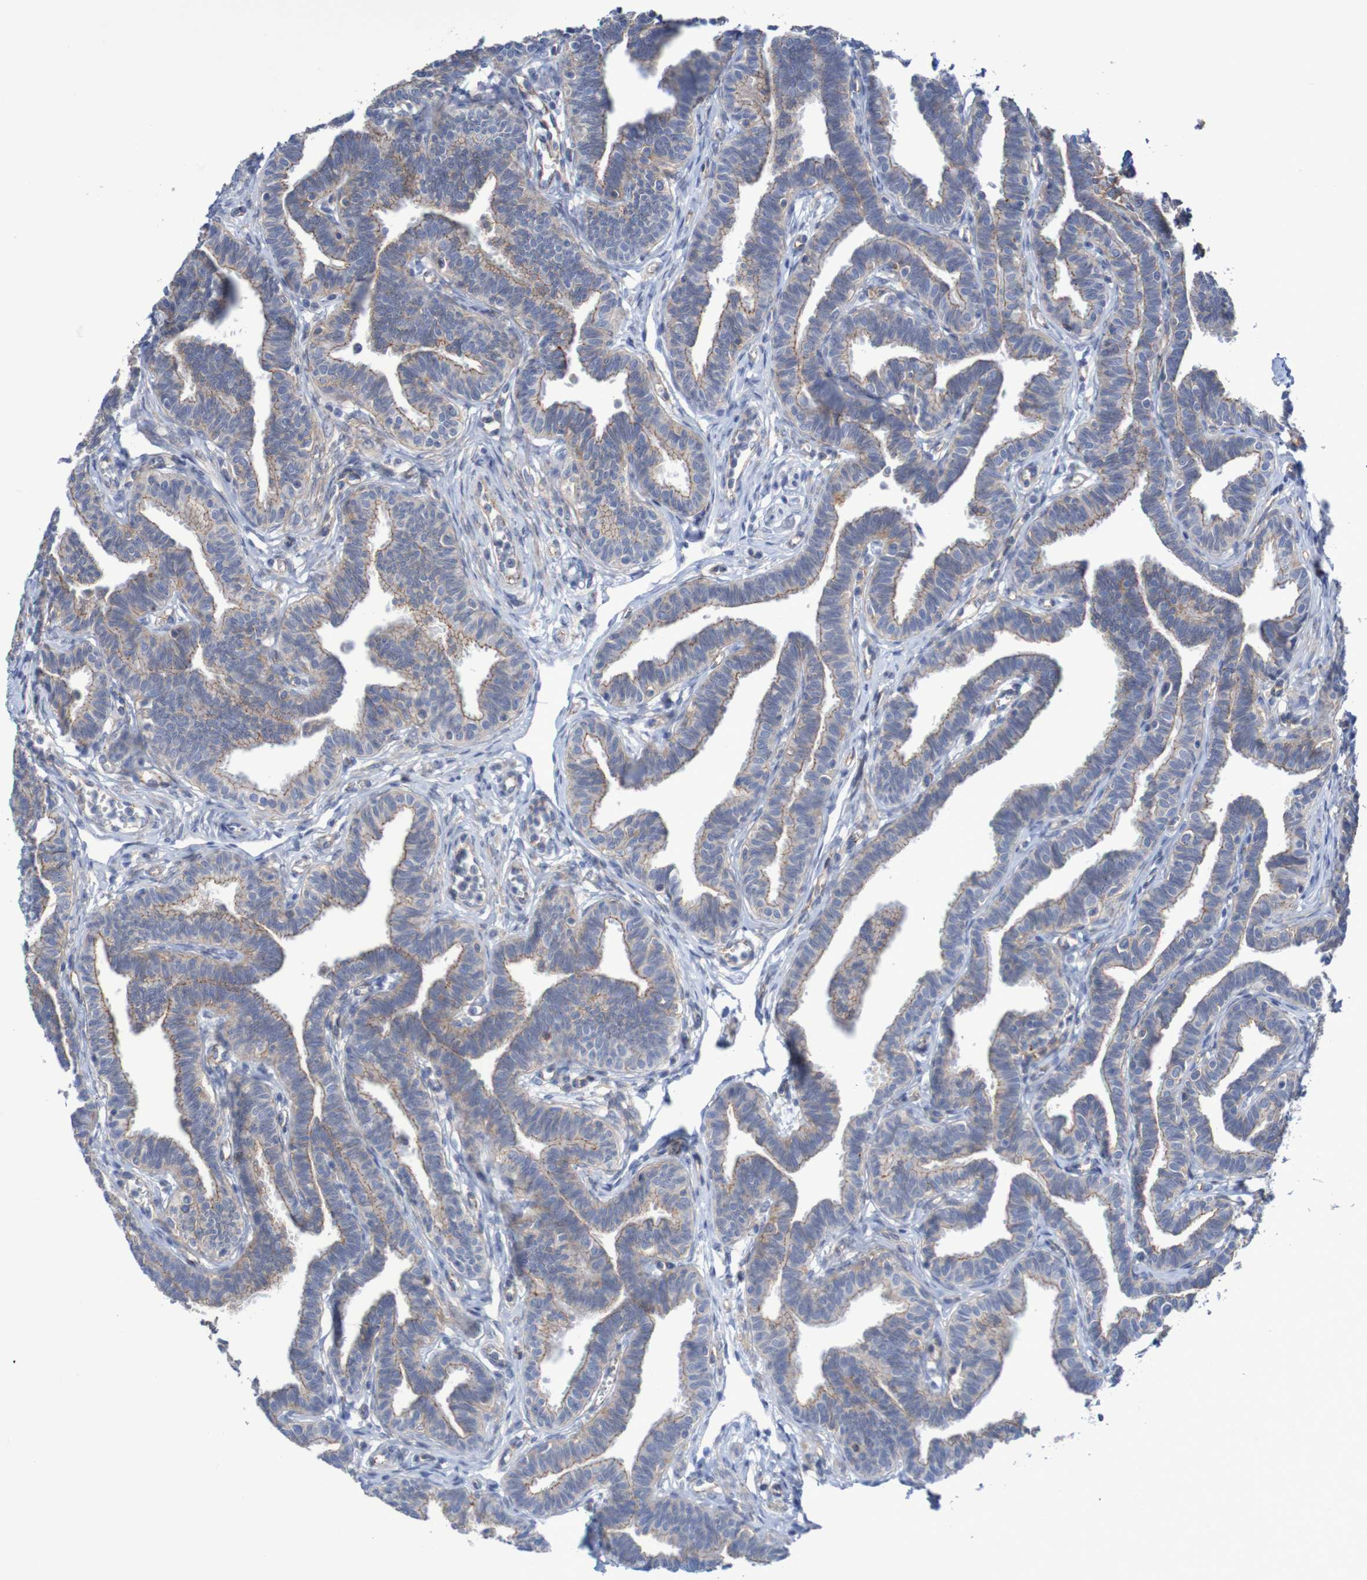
{"staining": {"intensity": "weak", "quantity": "25%-75%", "location": "cytoplasmic/membranous"}, "tissue": "fallopian tube", "cell_type": "Glandular cells", "image_type": "normal", "snomed": [{"axis": "morphology", "description": "Normal tissue, NOS"}, {"axis": "topography", "description": "Fallopian tube"}, {"axis": "topography", "description": "Ovary"}], "caption": "This is an image of immunohistochemistry staining of benign fallopian tube, which shows weak expression in the cytoplasmic/membranous of glandular cells.", "gene": "NECTIN2", "patient": {"sex": "female", "age": 23}}